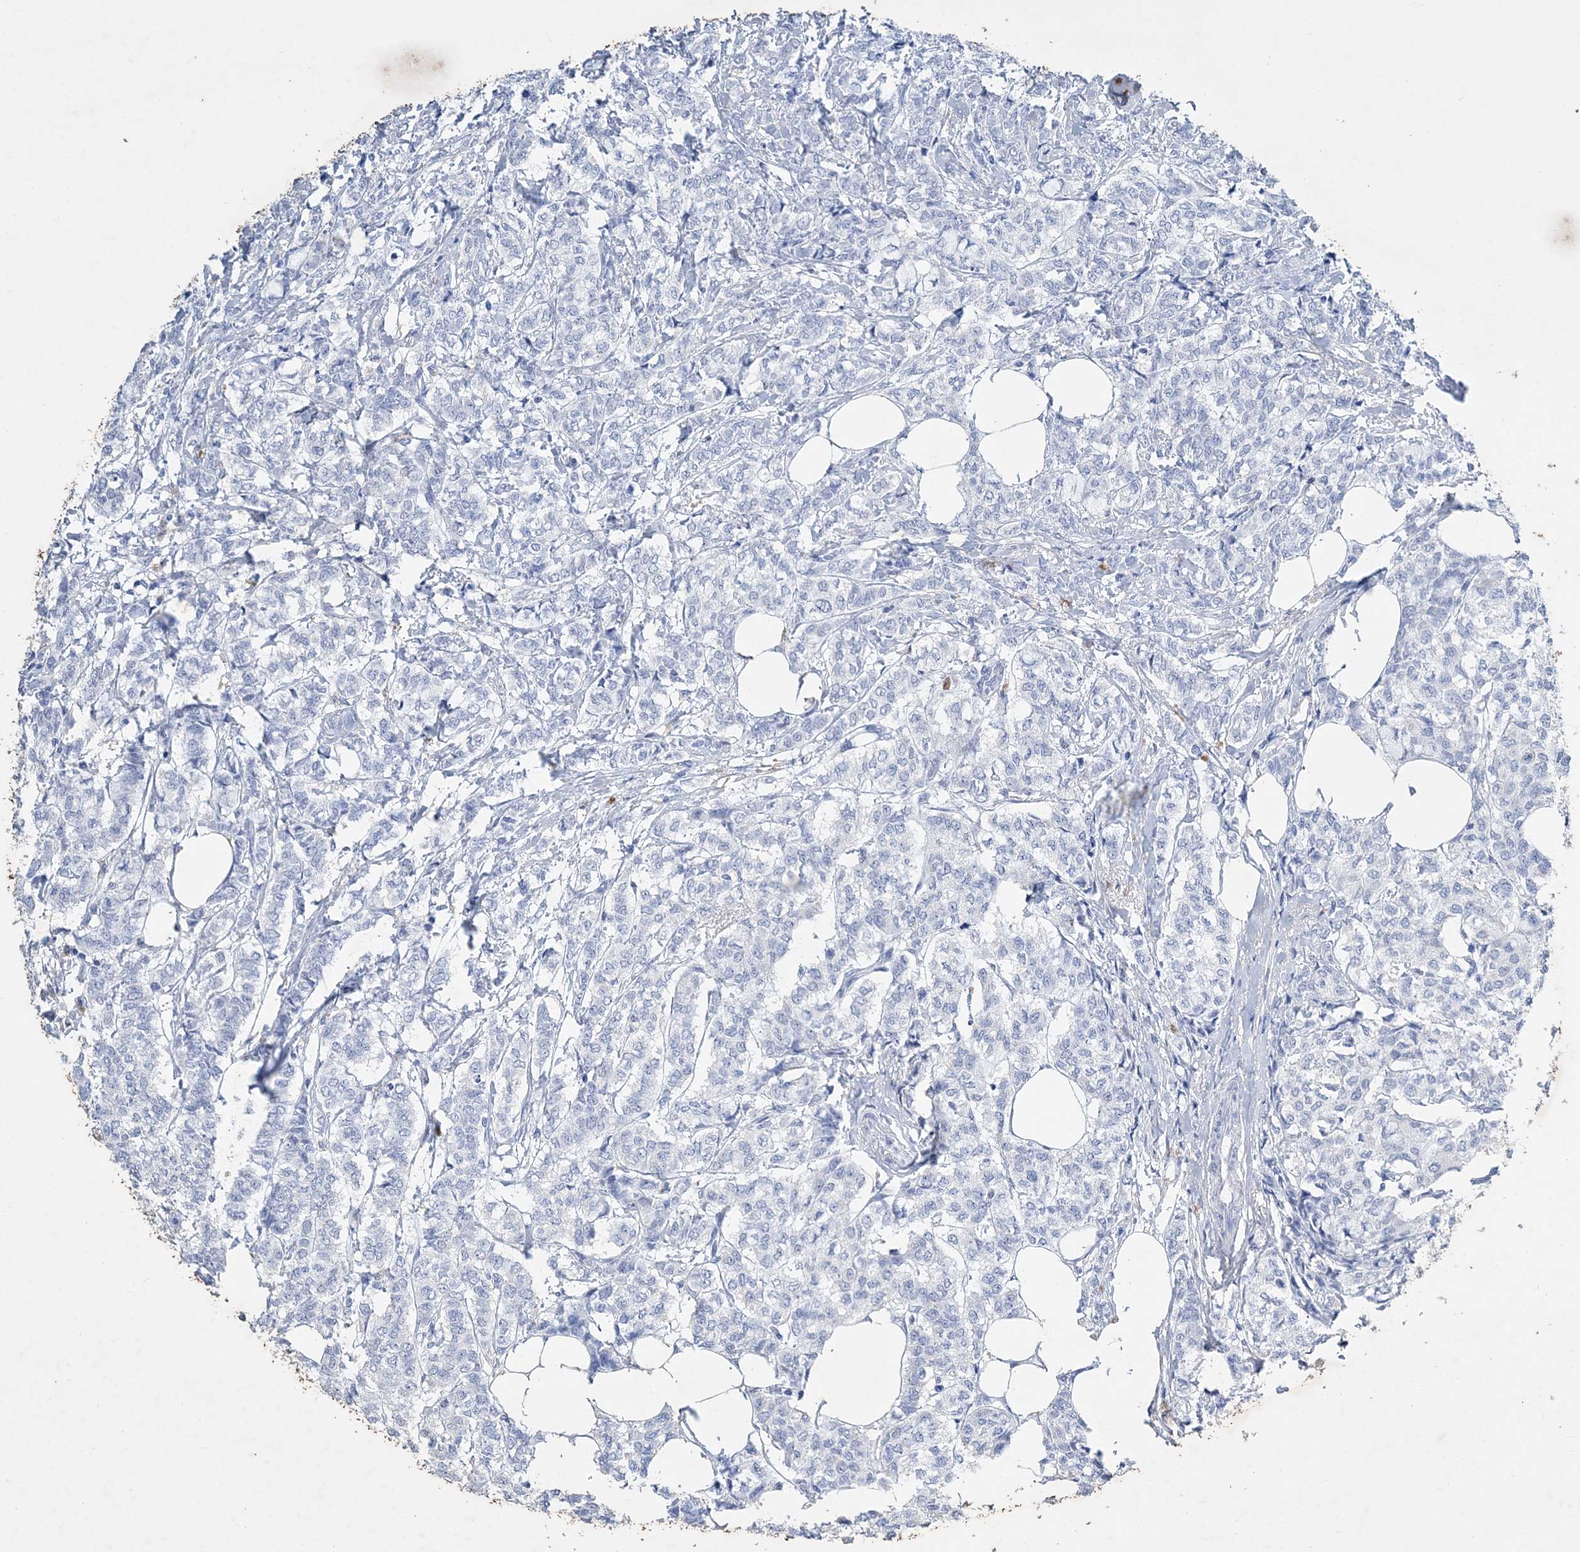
{"staining": {"intensity": "negative", "quantity": "none", "location": "none"}, "tissue": "breast cancer", "cell_type": "Tumor cells", "image_type": "cancer", "snomed": [{"axis": "morphology", "description": "Lobular carcinoma"}, {"axis": "topography", "description": "Breast"}], "caption": "Image shows no protein positivity in tumor cells of lobular carcinoma (breast) tissue. (Stains: DAB (3,3'-diaminobenzidine) IHC with hematoxylin counter stain, Microscopy: brightfield microscopy at high magnification).", "gene": "COPS8", "patient": {"sex": "female", "age": 60}}